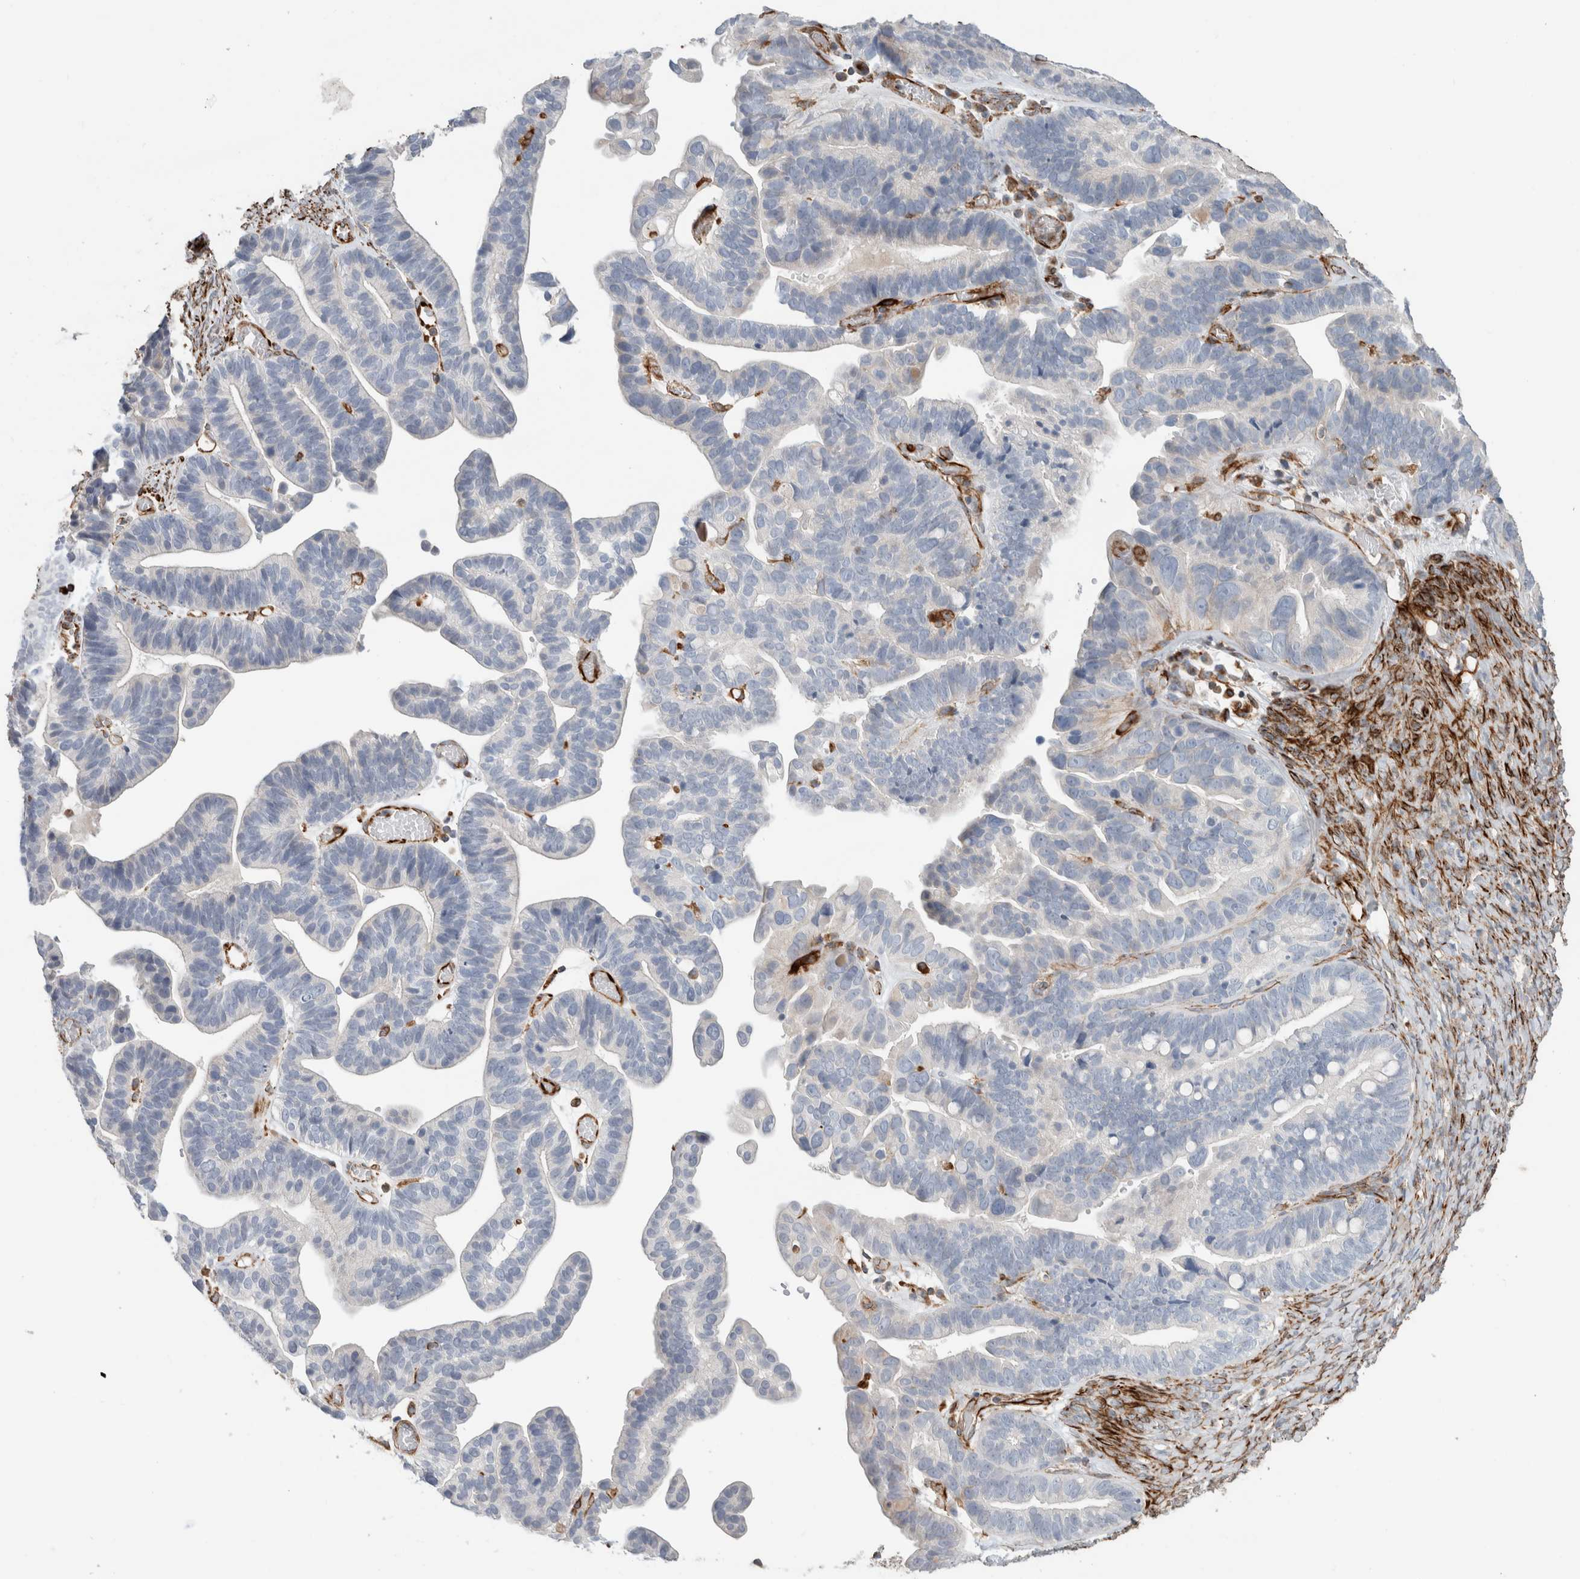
{"staining": {"intensity": "negative", "quantity": "none", "location": "none"}, "tissue": "ovarian cancer", "cell_type": "Tumor cells", "image_type": "cancer", "snomed": [{"axis": "morphology", "description": "Cystadenocarcinoma, serous, NOS"}, {"axis": "topography", "description": "Ovary"}], "caption": "Image shows no protein positivity in tumor cells of serous cystadenocarcinoma (ovarian) tissue. The staining was performed using DAB to visualize the protein expression in brown, while the nuclei were stained in blue with hematoxylin (Magnification: 20x).", "gene": "LY86", "patient": {"sex": "female", "age": 56}}